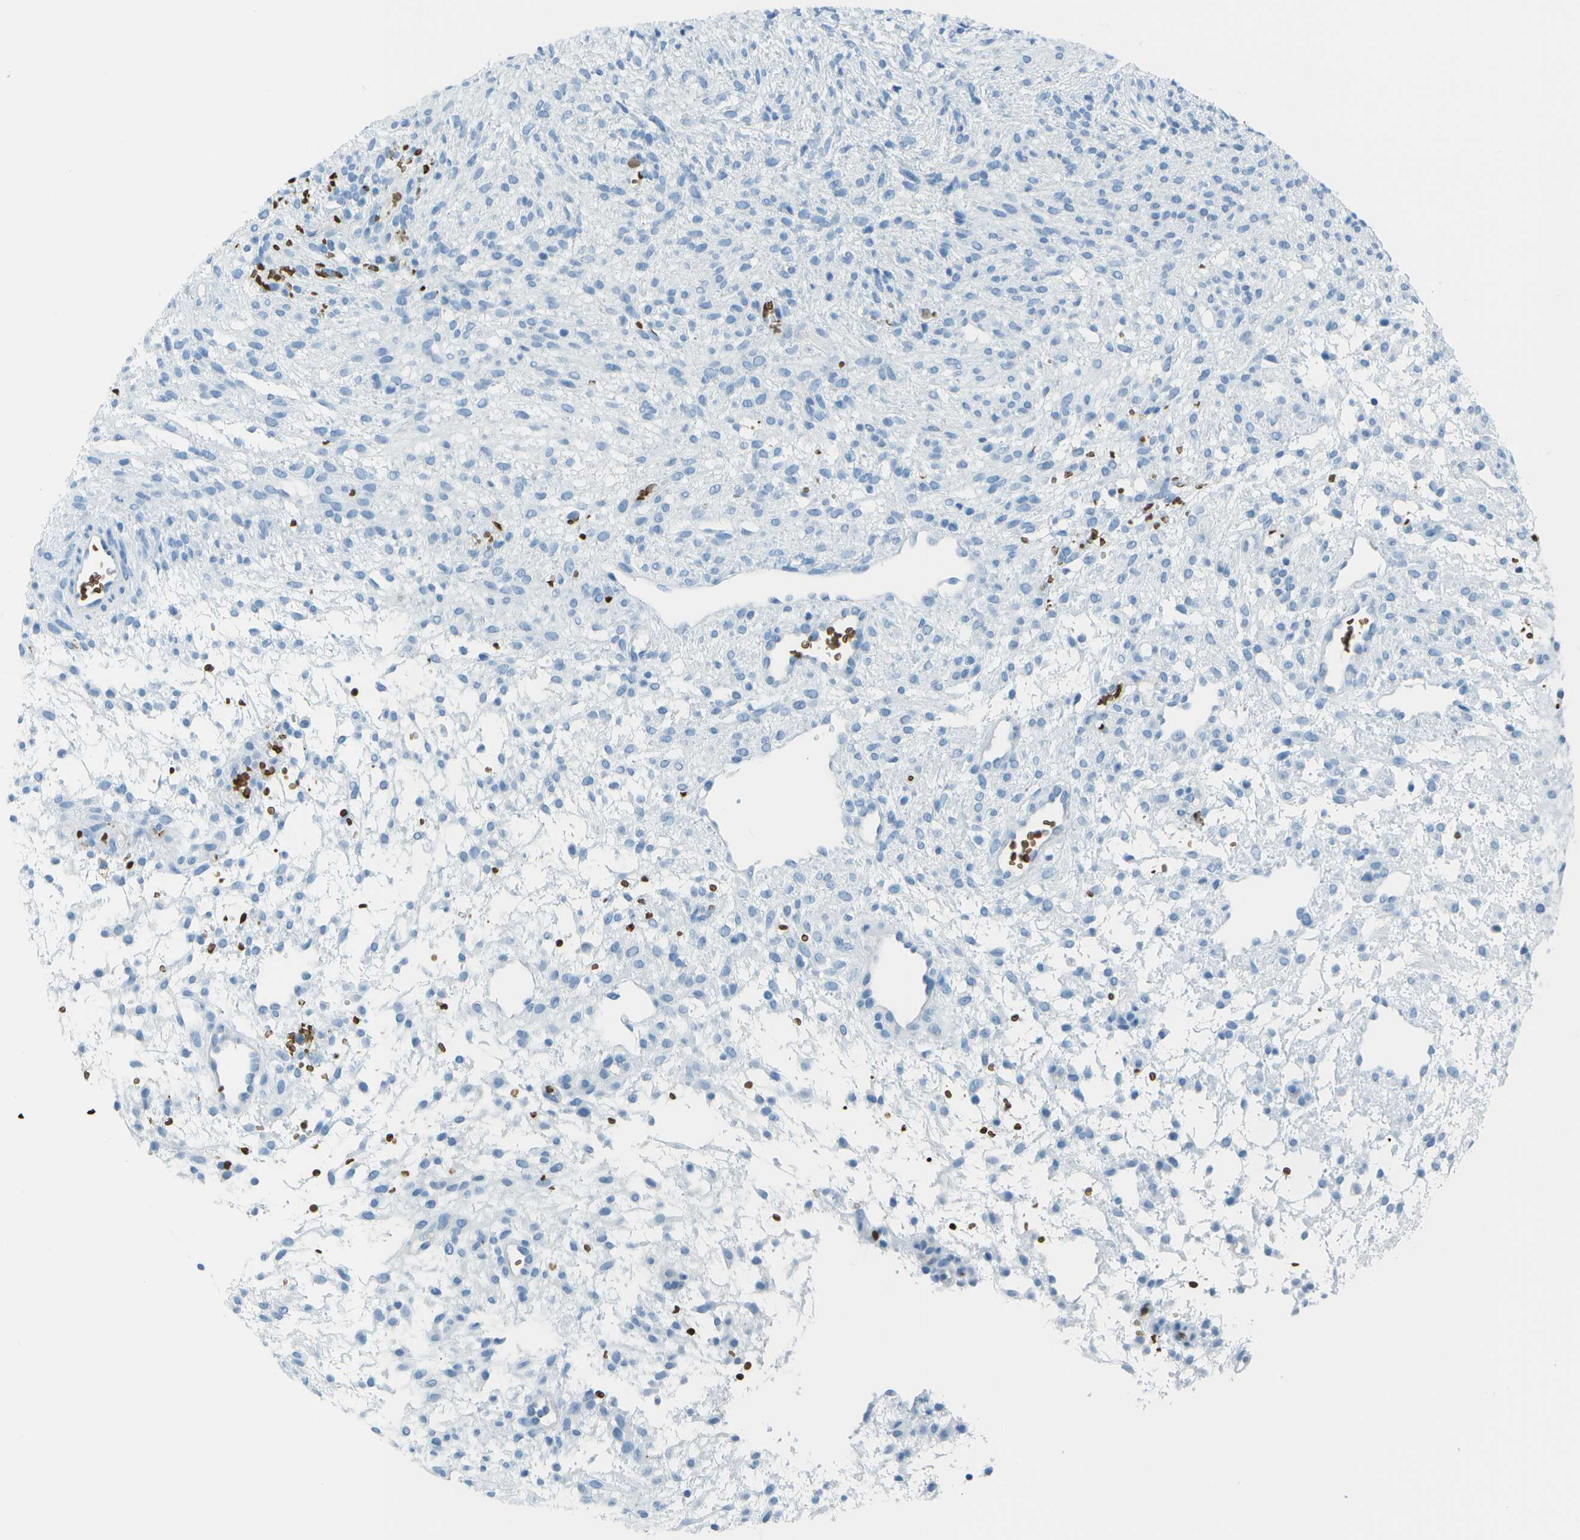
{"staining": {"intensity": "weak", "quantity": "<25%", "location": "cytoplasmic/membranous"}, "tissue": "ovary", "cell_type": "Follicle cells", "image_type": "normal", "snomed": [{"axis": "morphology", "description": "Normal tissue, NOS"}, {"axis": "morphology", "description": "Cyst, NOS"}, {"axis": "topography", "description": "Ovary"}], "caption": "An image of ovary stained for a protein shows no brown staining in follicle cells.", "gene": "ASL", "patient": {"sex": "female", "age": 18}}